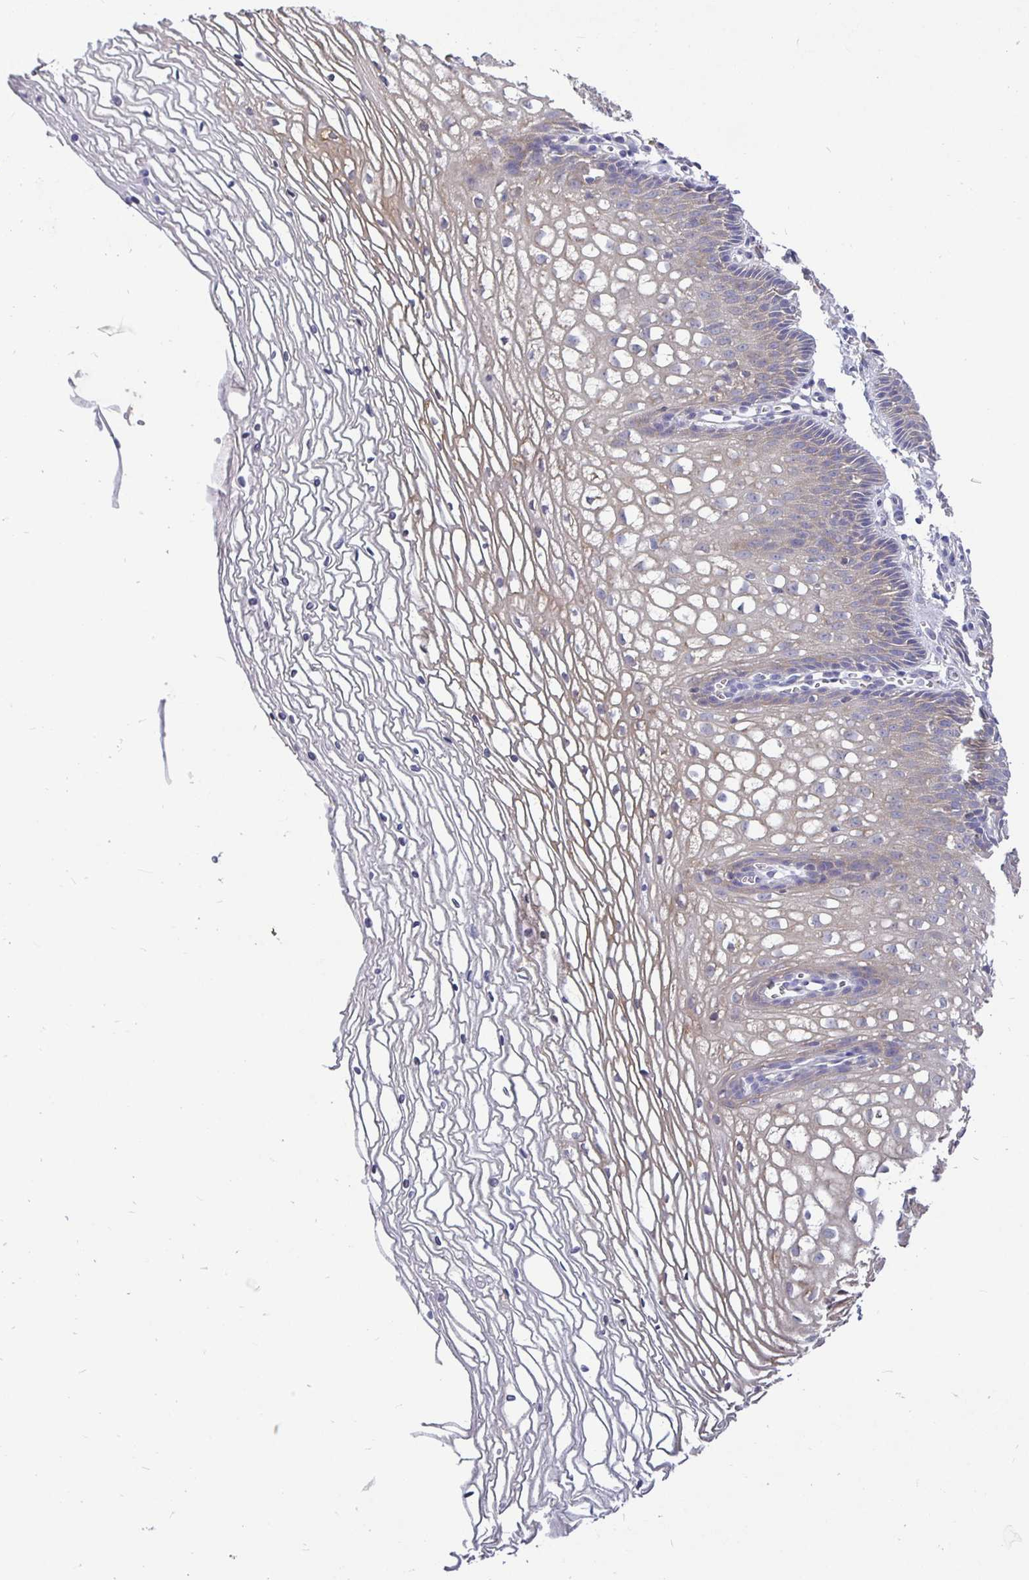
{"staining": {"intensity": "negative", "quantity": "none", "location": "none"}, "tissue": "cervix", "cell_type": "Glandular cells", "image_type": "normal", "snomed": [{"axis": "morphology", "description": "Normal tissue, NOS"}, {"axis": "topography", "description": "Cervix"}], "caption": "The IHC micrograph has no significant staining in glandular cells of cervix.", "gene": "KIF21A", "patient": {"sex": "female", "age": 36}}